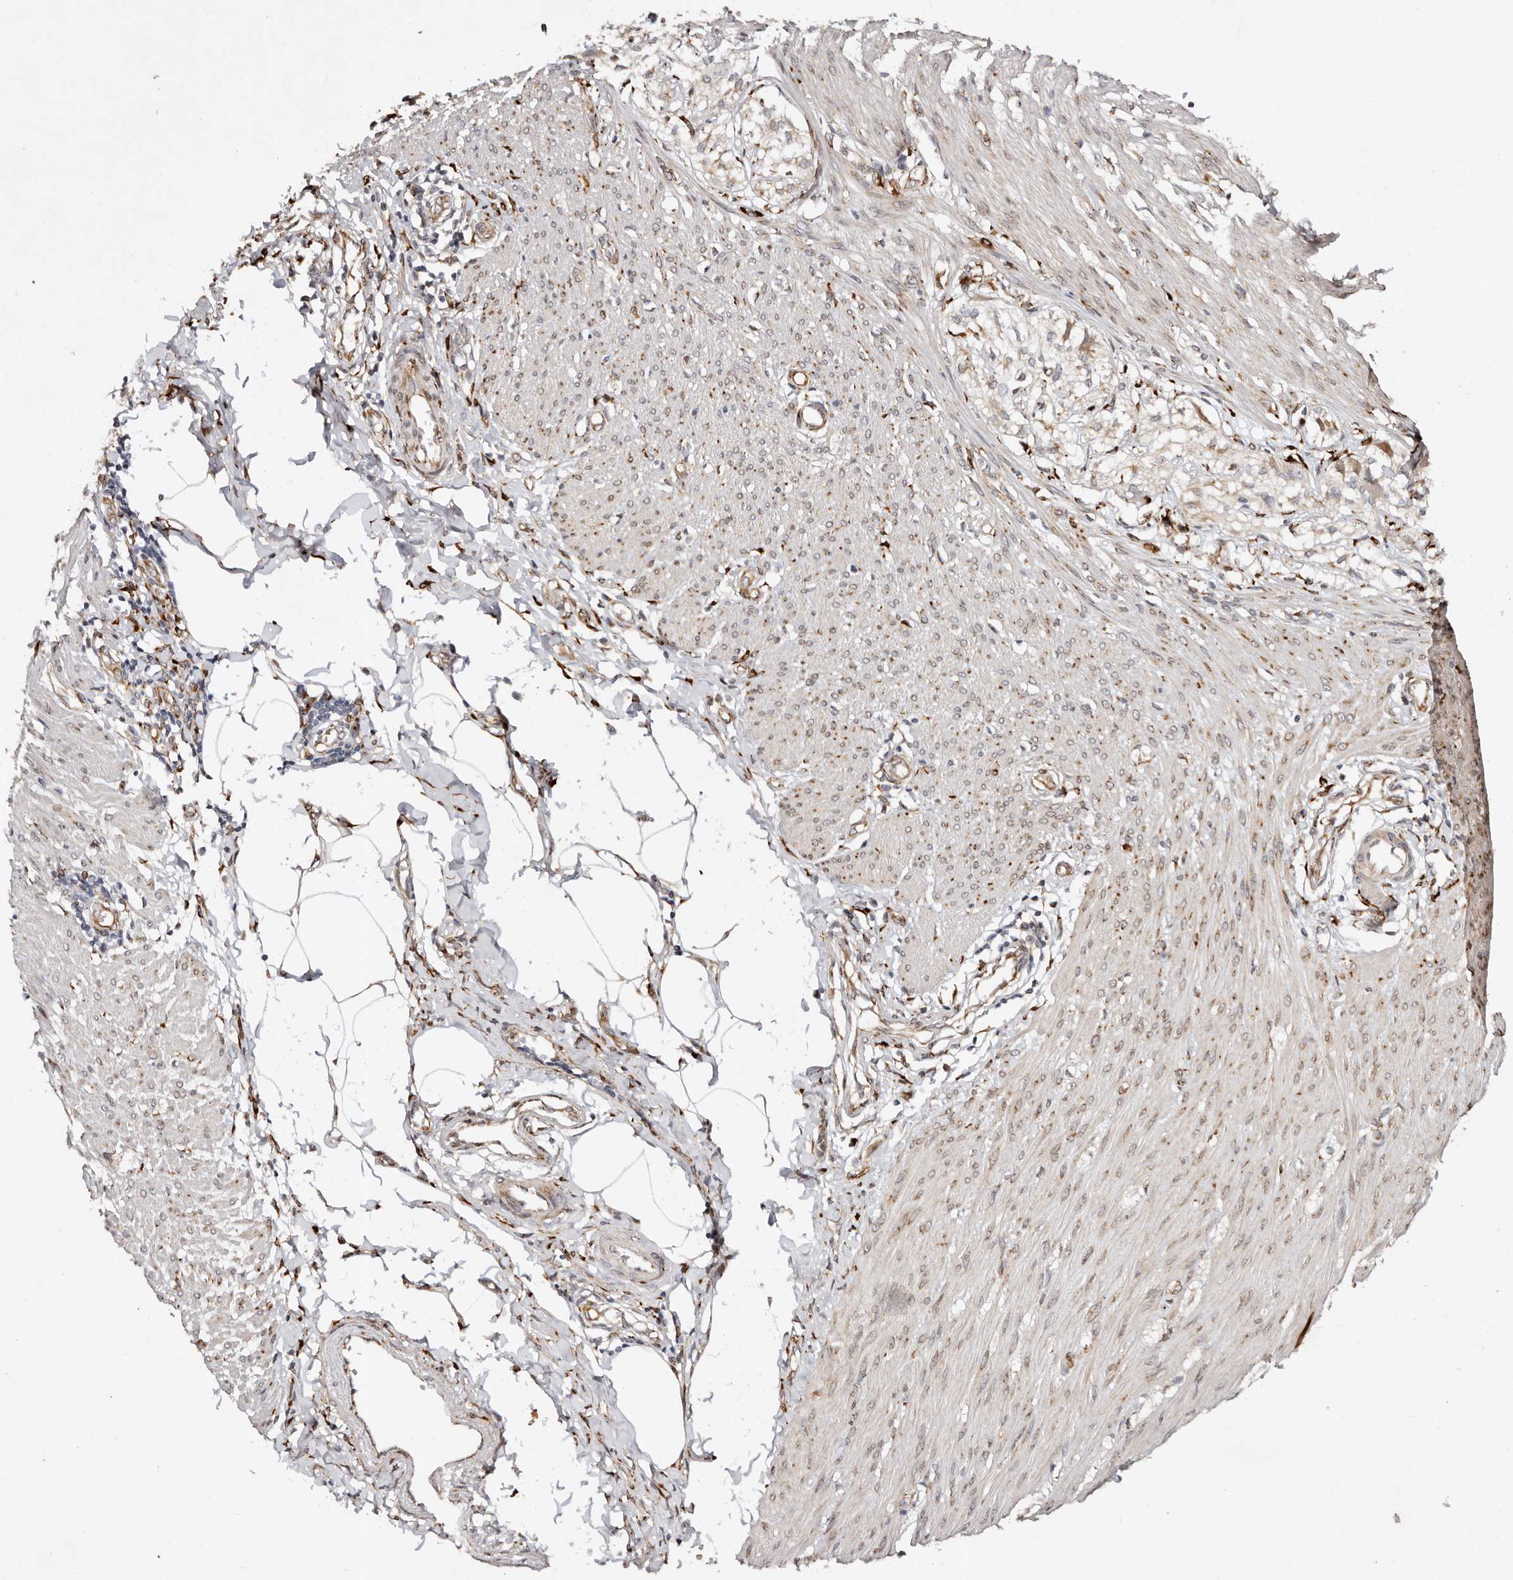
{"staining": {"intensity": "weak", "quantity": "25%-75%", "location": "cytoplasmic/membranous"}, "tissue": "smooth muscle", "cell_type": "Smooth muscle cells", "image_type": "normal", "snomed": [{"axis": "morphology", "description": "Normal tissue, NOS"}, {"axis": "morphology", "description": "Adenocarcinoma, NOS"}, {"axis": "topography", "description": "Colon"}, {"axis": "topography", "description": "Peripheral nerve tissue"}], "caption": "Immunohistochemistry histopathology image of unremarkable smooth muscle stained for a protein (brown), which exhibits low levels of weak cytoplasmic/membranous positivity in approximately 25%-75% of smooth muscle cells.", "gene": "SERPINH1", "patient": {"sex": "male", "age": 14}}